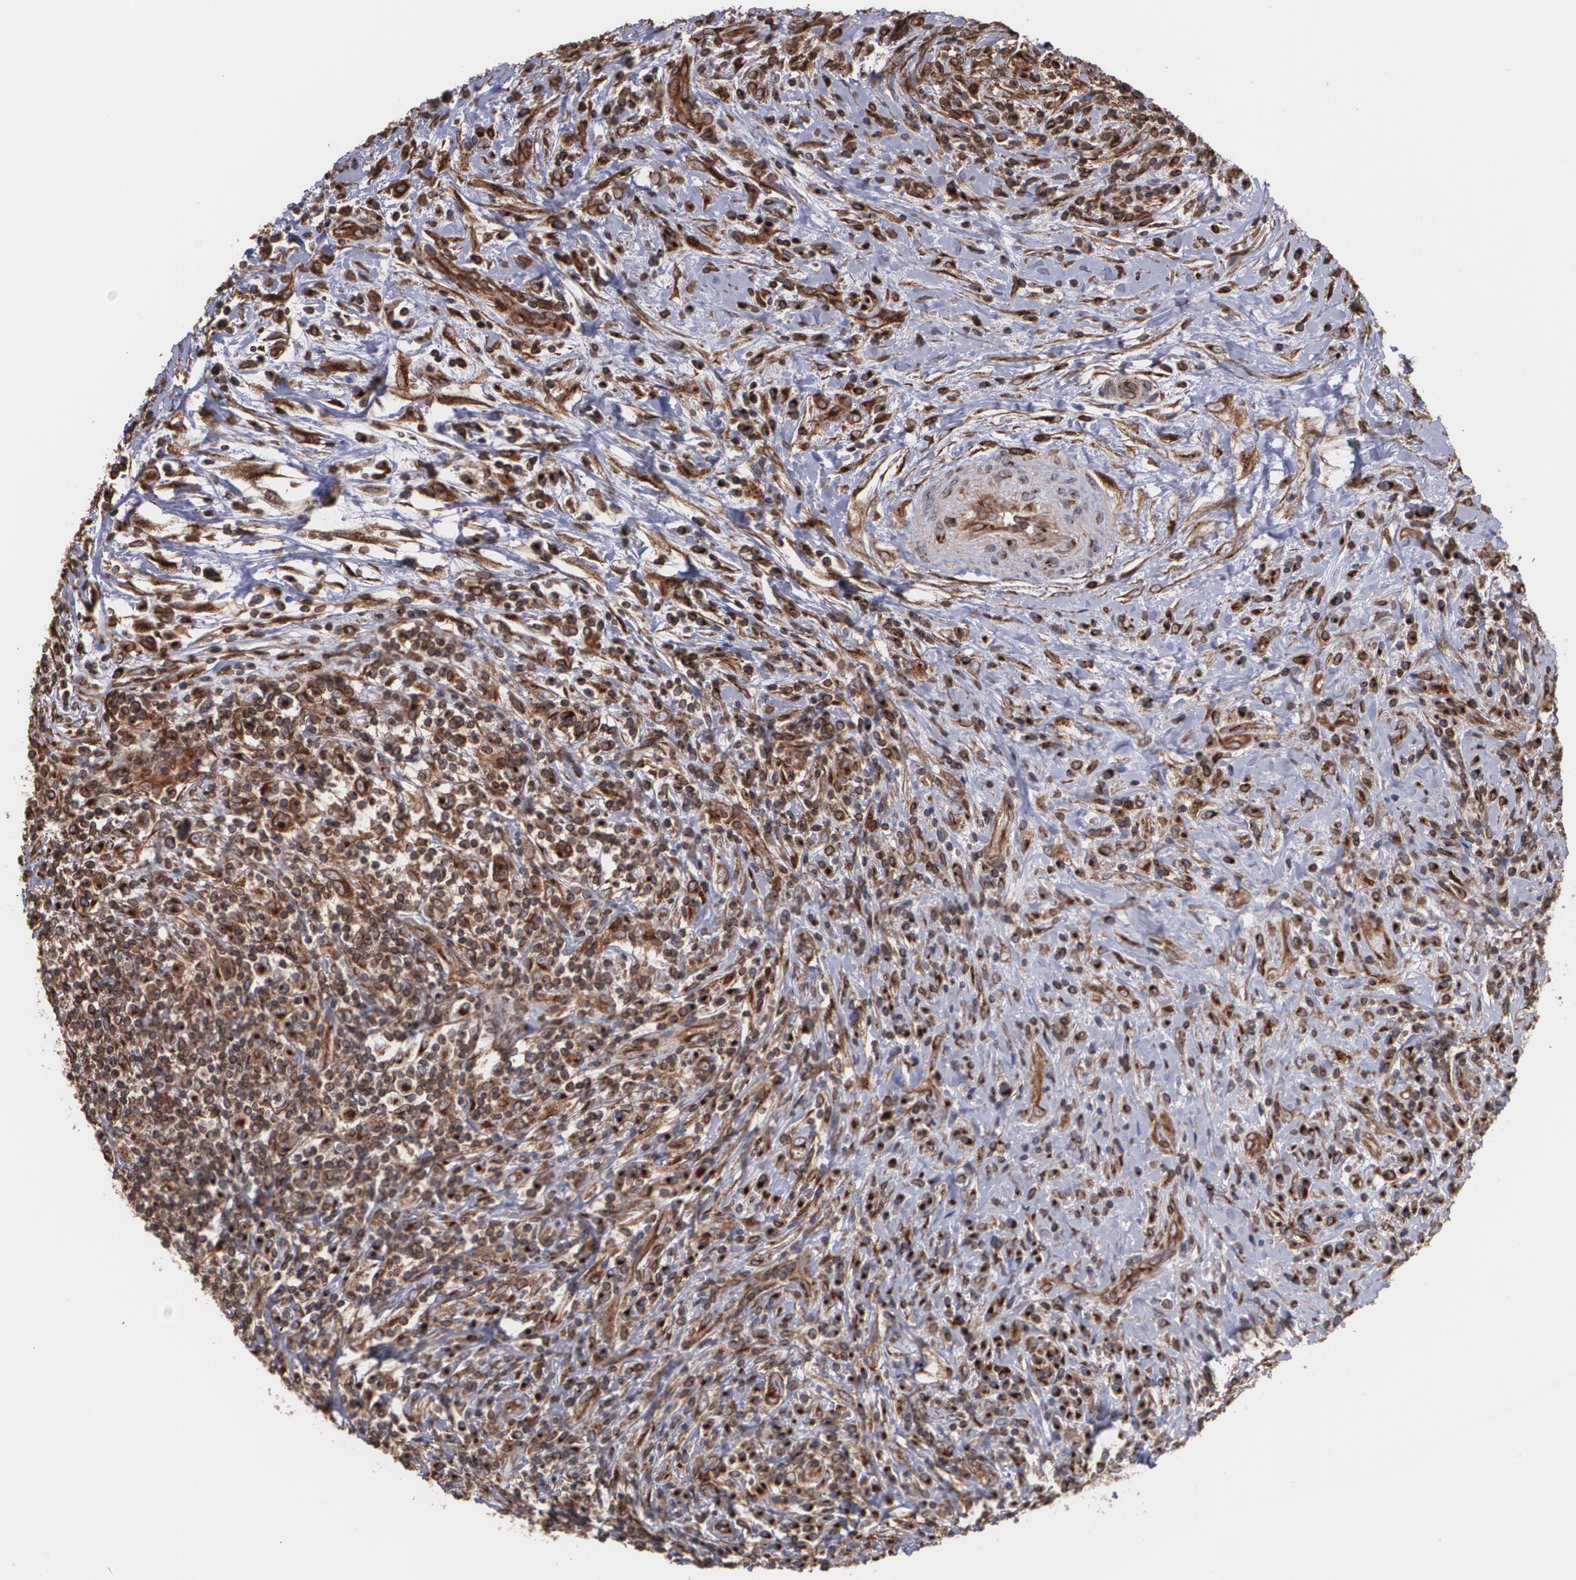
{"staining": {"intensity": "strong", "quantity": ">75%", "location": "cytoplasmic/membranous"}, "tissue": "lymphoma", "cell_type": "Tumor cells", "image_type": "cancer", "snomed": [{"axis": "morphology", "description": "Hodgkin's disease, NOS"}, {"axis": "topography", "description": "Lymph node"}], "caption": "Hodgkin's disease stained with a protein marker reveals strong staining in tumor cells.", "gene": "TRIP11", "patient": {"sex": "female", "age": 25}}